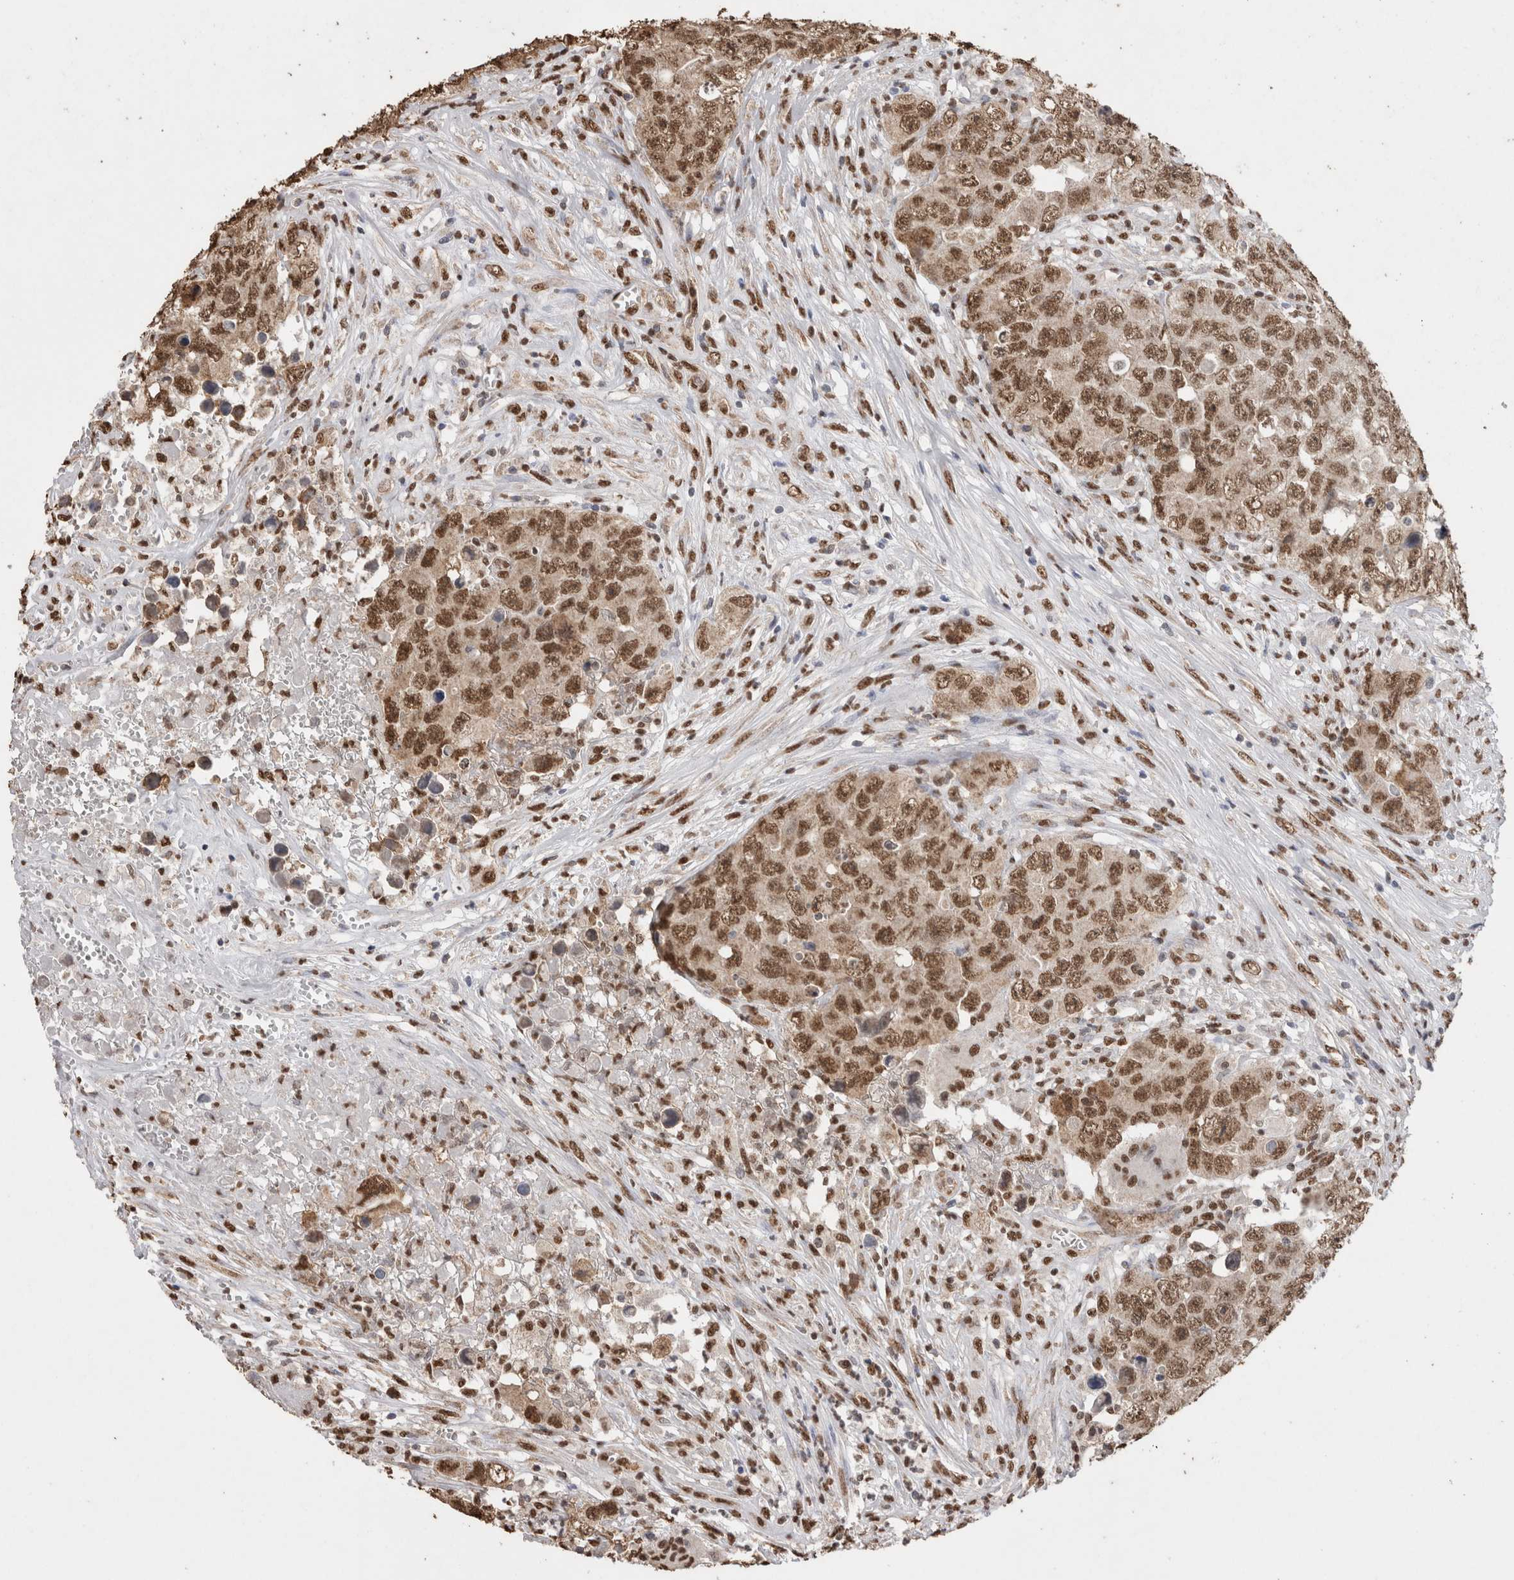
{"staining": {"intensity": "moderate", "quantity": ">75%", "location": "nuclear"}, "tissue": "testis cancer", "cell_type": "Tumor cells", "image_type": "cancer", "snomed": [{"axis": "morphology", "description": "Seminoma, NOS"}, {"axis": "morphology", "description": "Carcinoma, Embryonal, NOS"}, {"axis": "topography", "description": "Testis"}], "caption": "Moderate nuclear protein staining is appreciated in approximately >75% of tumor cells in testis cancer.", "gene": "NTHL1", "patient": {"sex": "male", "age": 43}}